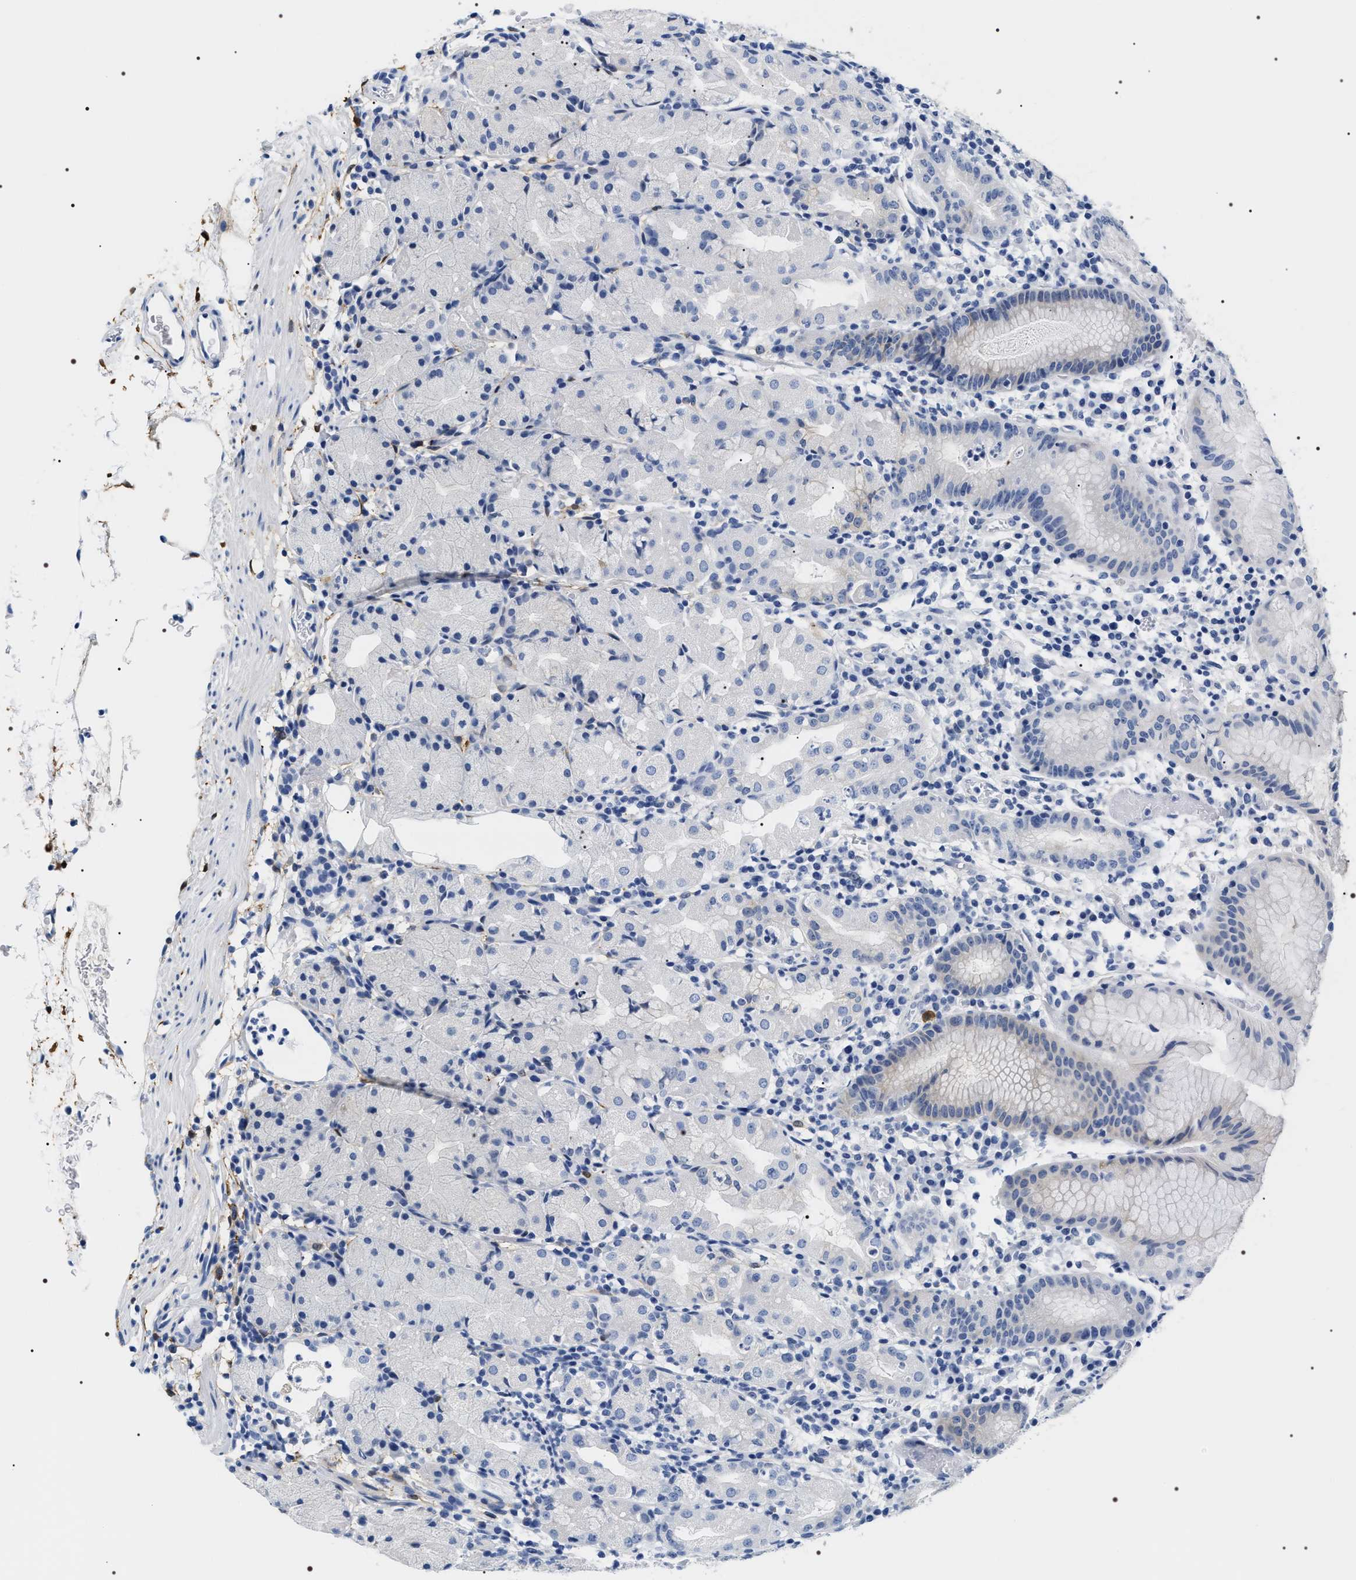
{"staining": {"intensity": "negative", "quantity": "none", "location": "none"}, "tissue": "stomach", "cell_type": "Glandular cells", "image_type": "normal", "snomed": [{"axis": "morphology", "description": "Normal tissue, NOS"}, {"axis": "topography", "description": "Stomach"}, {"axis": "topography", "description": "Stomach, lower"}], "caption": "DAB (3,3'-diaminobenzidine) immunohistochemical staining of benign human stomach exhibits no significant staining in glandular cells. (DAB (3,3'-diaminobenzidine) IHC with hematoxylin counter stain).", "gene": "ADH4", "patient": {"sex": "female", "age": 75}}